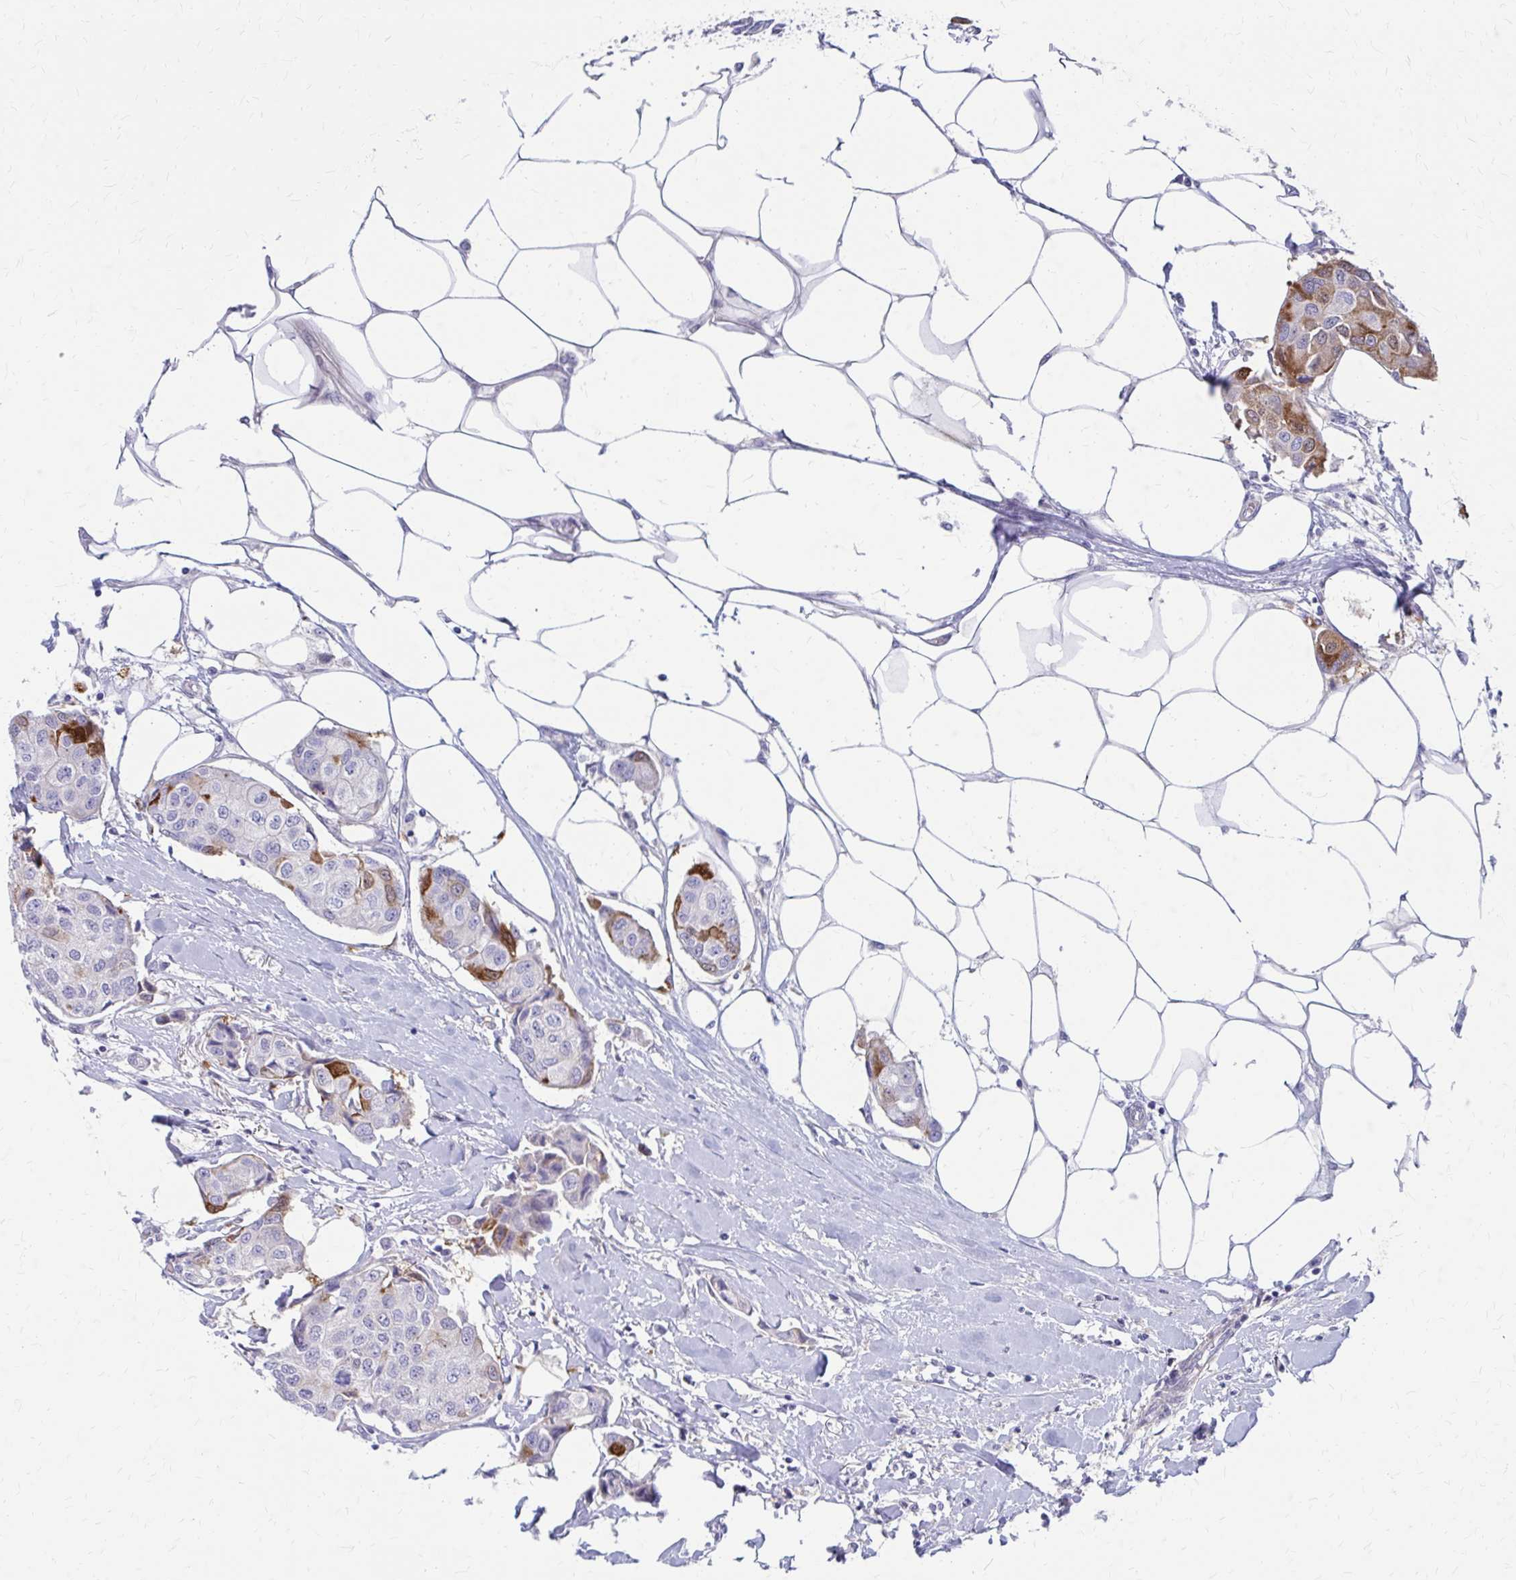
{"staining": {"intensity": "moderate", "quantity": "25%-75%", "location": "cytoplasmic/membranous,nuclear"}, "tissue": "breast cancer", "cell_type": "Tumor cells", "image_type": "cancer", "snomed": [{"axis": "morphology", "description": "Duct carcinoma"}, {"axis": "topography", "description": "Breast"}, {"axis": "topography", "description": "Lymph node"}], "caption": "Immunohistochemistry image of neoplastic tissue: human infiltrating ductal carcinoma (breast) stained using IHC exhibits medium levels of moderate protein expression localized specifically in the cytoplasmic/membranous and nuclear of tumor cells, appearing as a cytoplasmic/membranous and nuclear brown color.", "gene": "GLYATL2", "patient": {"sex": "female", "age": 80}}